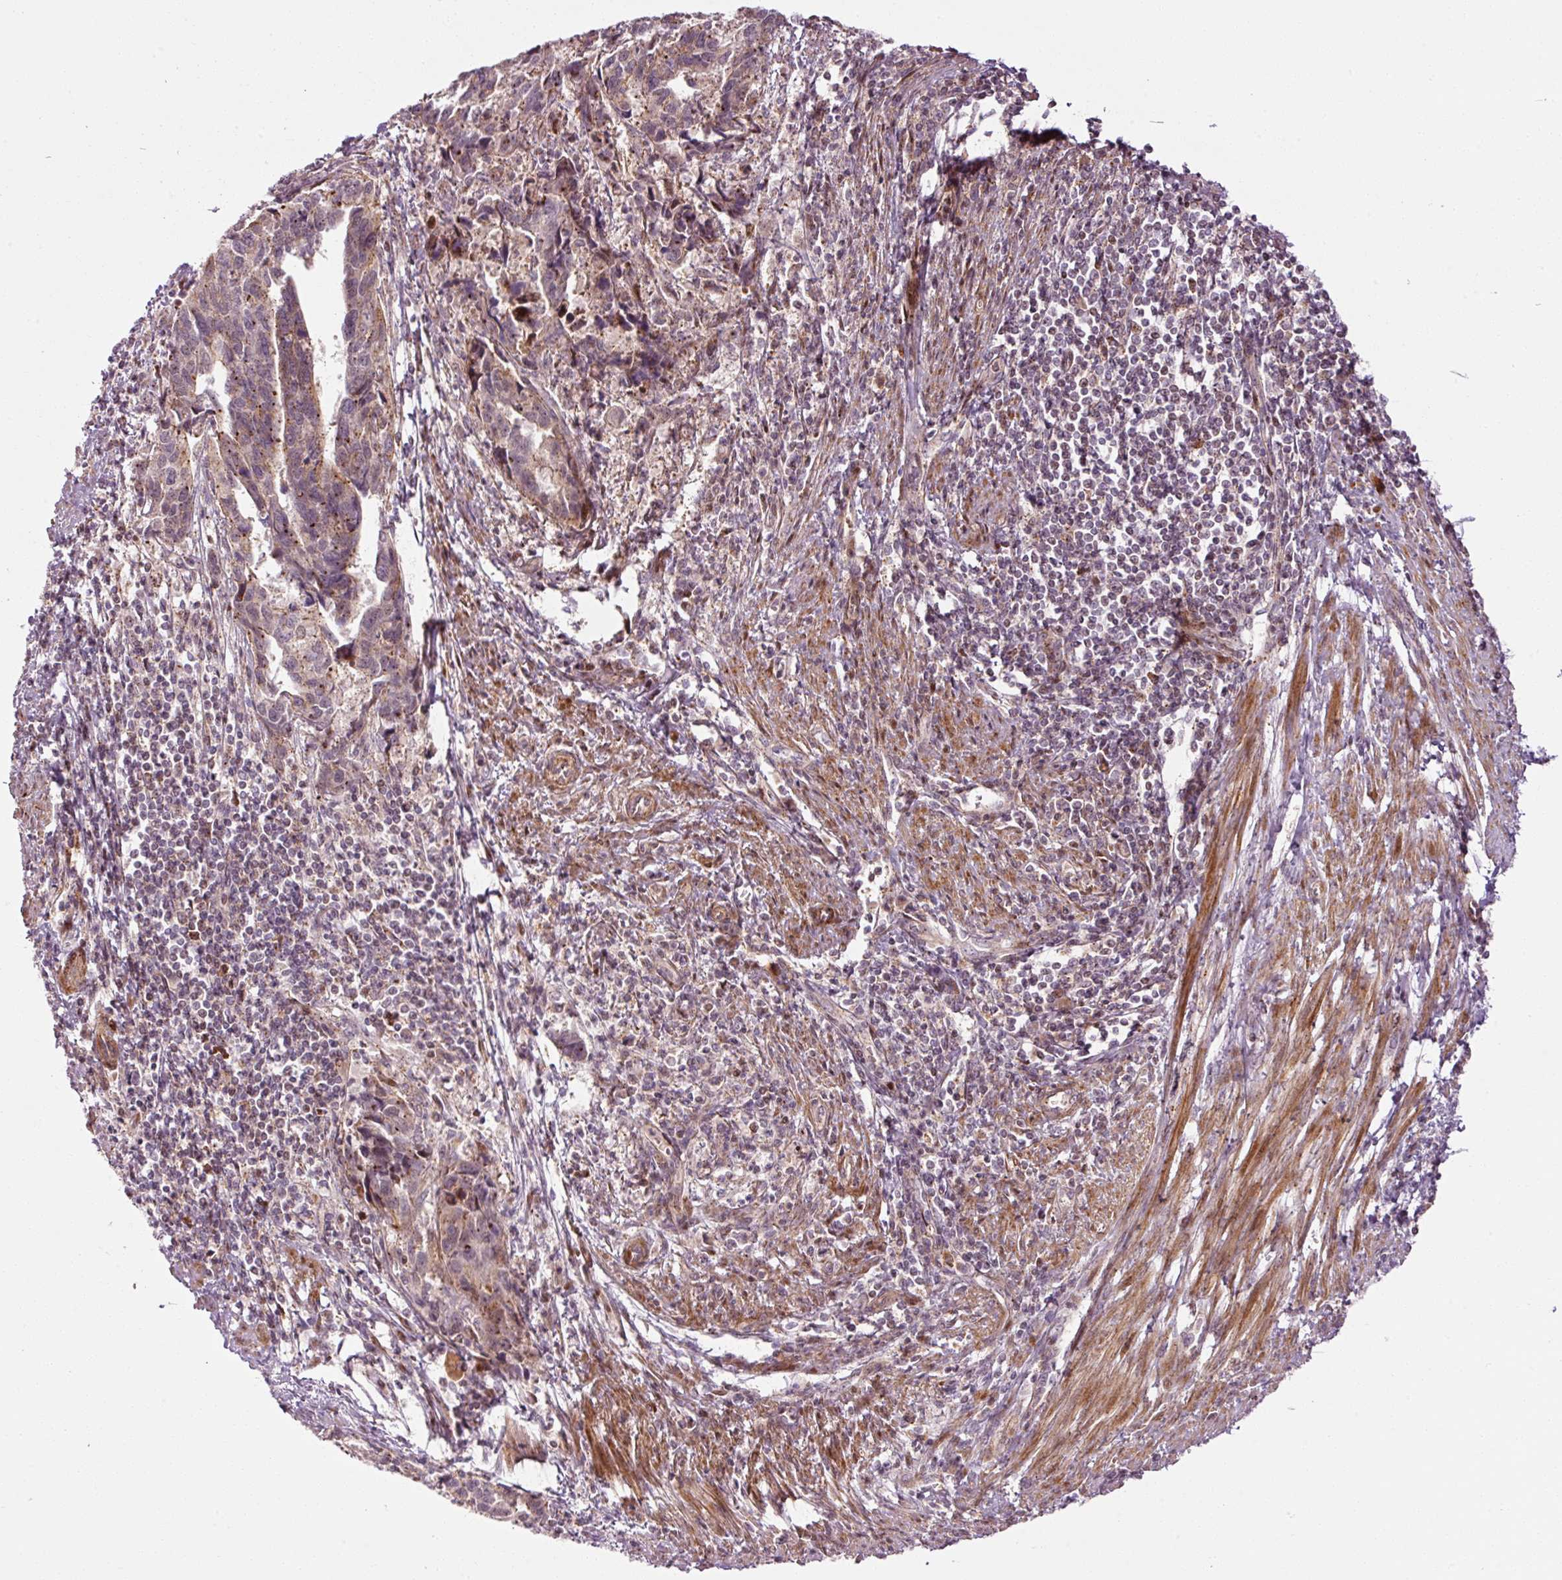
{"staining": {"intensity": "weak", "quantity": "25%-75%", "location": "cytoplasmic/membranous"}, "tissue": "endometrial cancer", "cell_type": "Tumor cells", "image_type": "cancer", "snomed": [{"axis": "morphology", "description": "Adenocarcinoma, NOS"}, {"axis": "topography", "description": "Endometrium"}], "caption": "Protein expression analysis of endometrial cancer (adenocarcinoma) displays weak cytoplasmic/membranous staining in approximately 25%-75% of tumor cells.", "gene": "ANKRD20A1", "patient": {"sex": "female", "age": 73}}